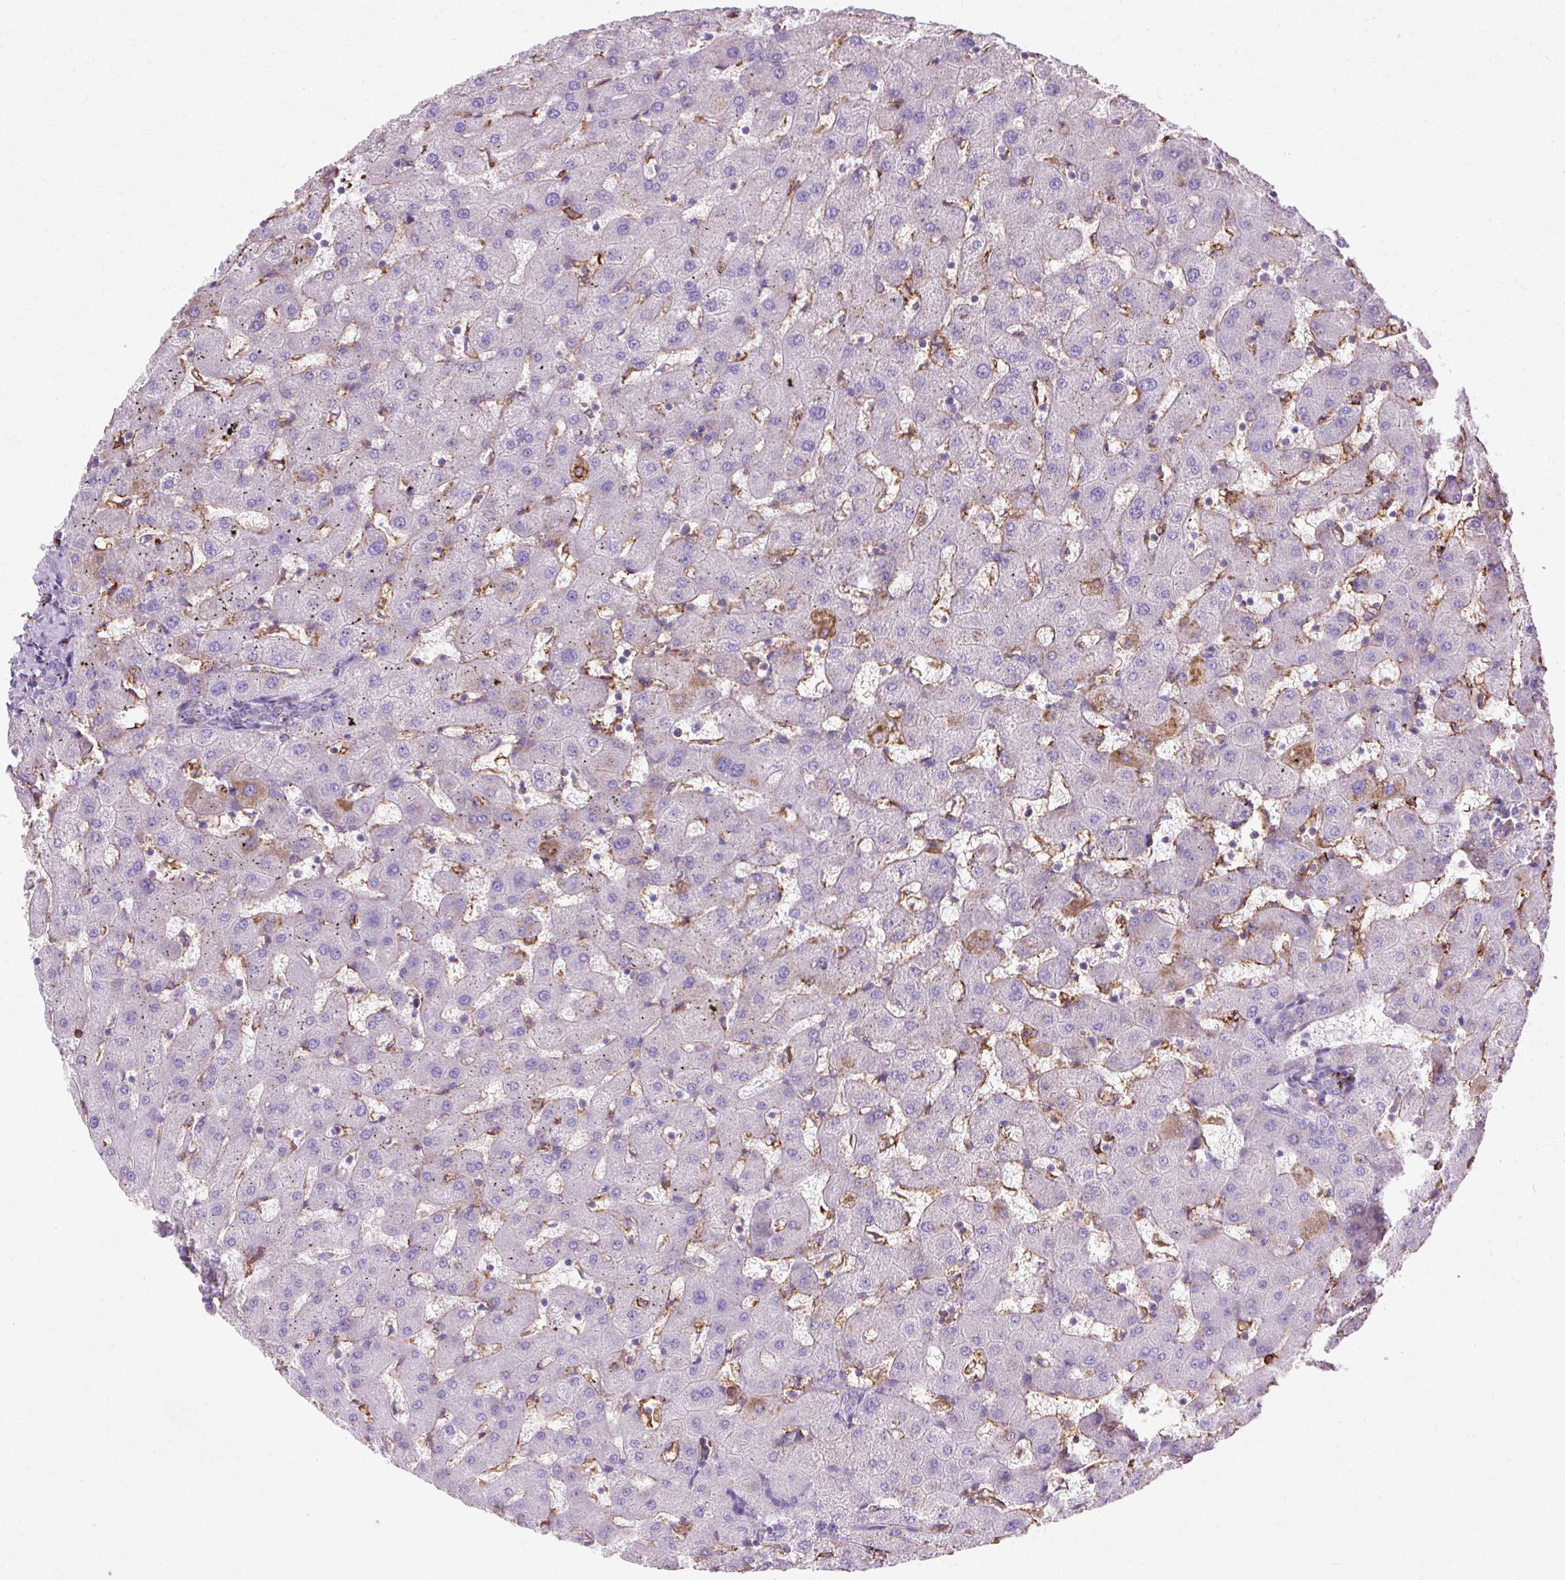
{"staining": {"intensity": "negative", "quantity": "none", "location": "none"}, "tissue": "liver", "cell_type": "Cholangiocytes", "image_type": "normal", "snomed": [{"axis": "morphology", "description": "Normal tissue, NOS"}, {"axis": "topography", "description": "Liver"}], "caption": "This photomicrograph is of unremarkable liver stained with IHC to label a protein in brown with the nuclei are counter-stained blue. There is no positivity in cholangiocytes. (DAB (3,3'-diaminobenzidine) immunohistochemistry with hematoxylin counter stain).", "gene": "TBC1D2B", "patient": {"sex": "female", "age": 63}}